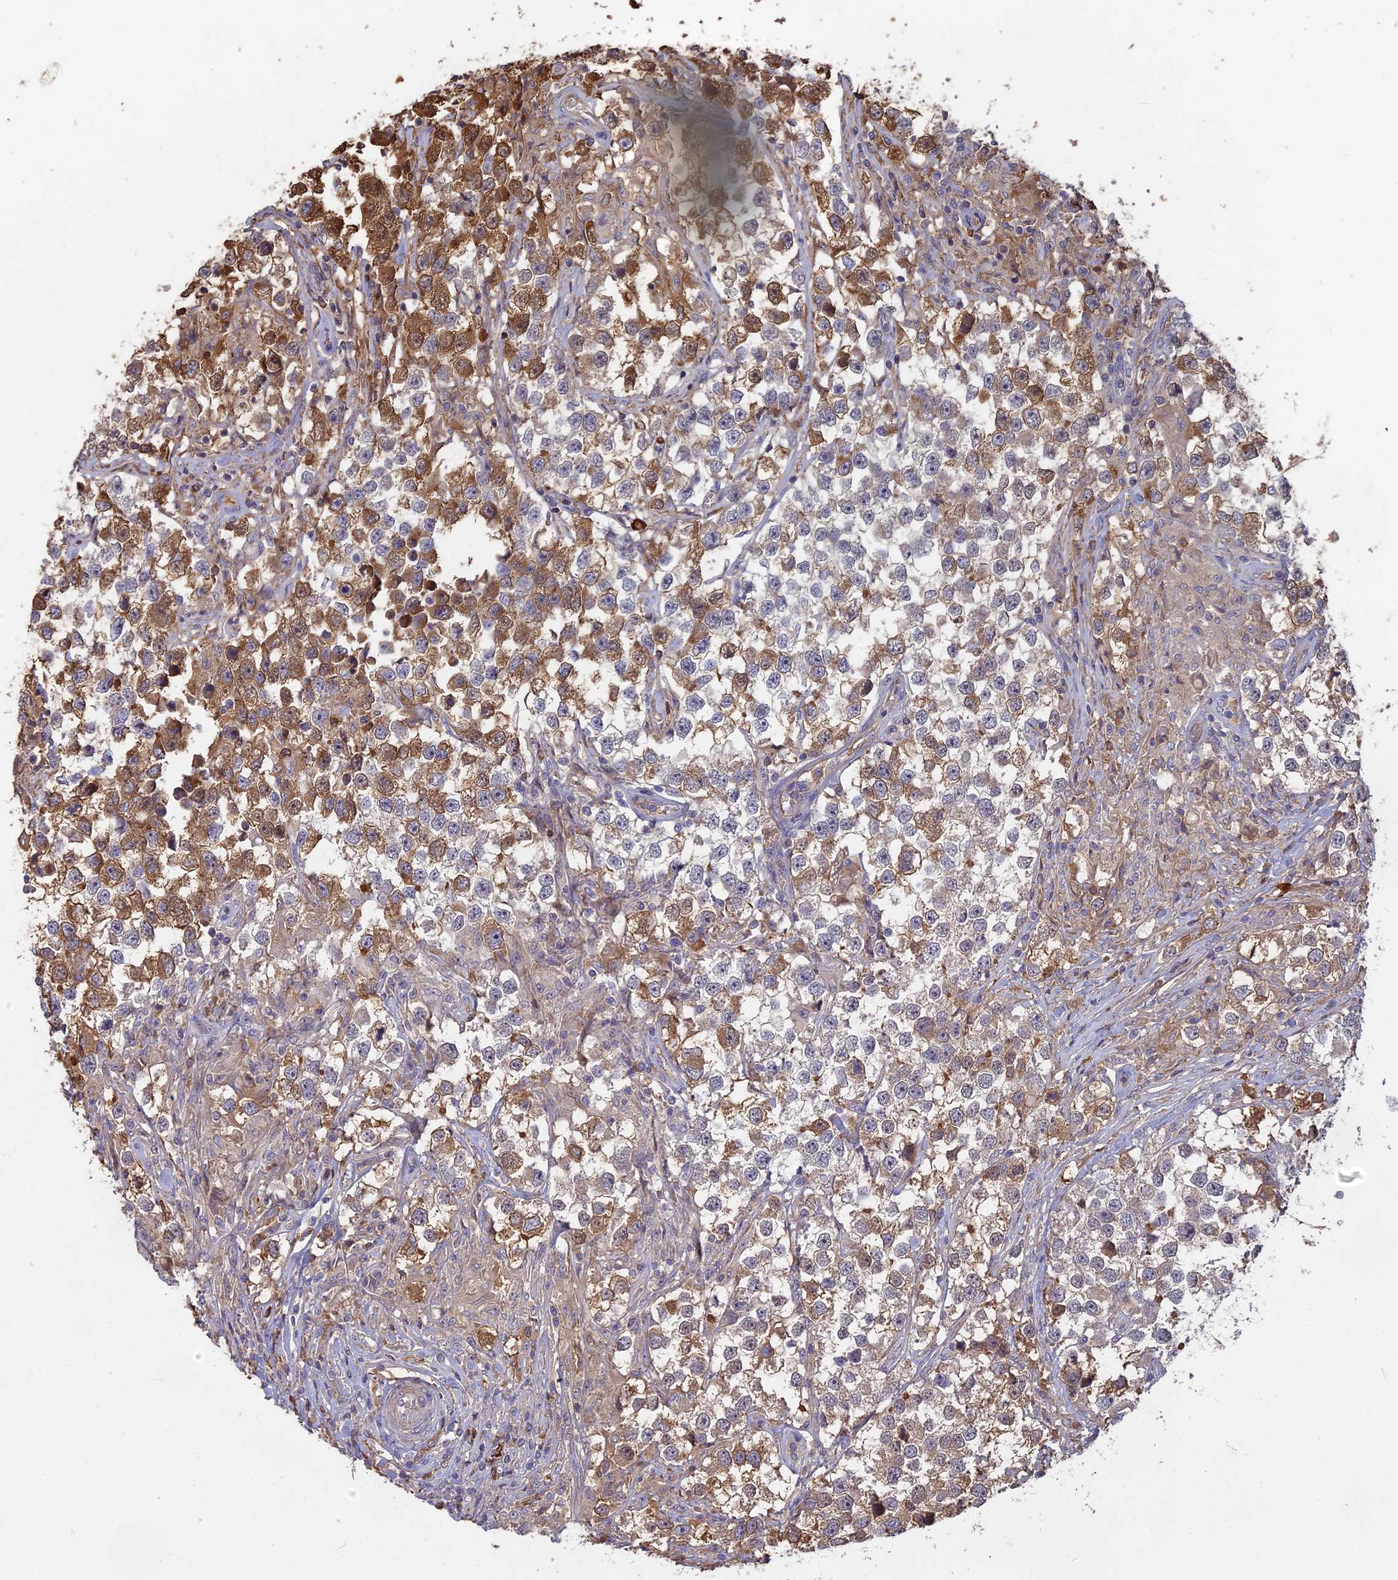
{"staining": {"intensity": "moderate", "quantity": "25%-75%", "location": "cytoplasmic/membranous"}, "tissue": "testis cancer", "cell_type": "Tumor cells", "image_type": "cancer", "snomed": [{"axis": "morphology", "description": "Seminoma, NOS"}, {"axis": "topography", "description": "Testis"}], "caption": "Seminoma (testis) was stained to show a protein in brown. There is medium levels of moderate cytoplasmic/membranous positivity in about 25%-75% of tumor cells. Ihc stains the protein of interest in brown and the nuclei are stained blue.", "gene": "ERMAP", "patient": {"sex": "male", "age": 46}}